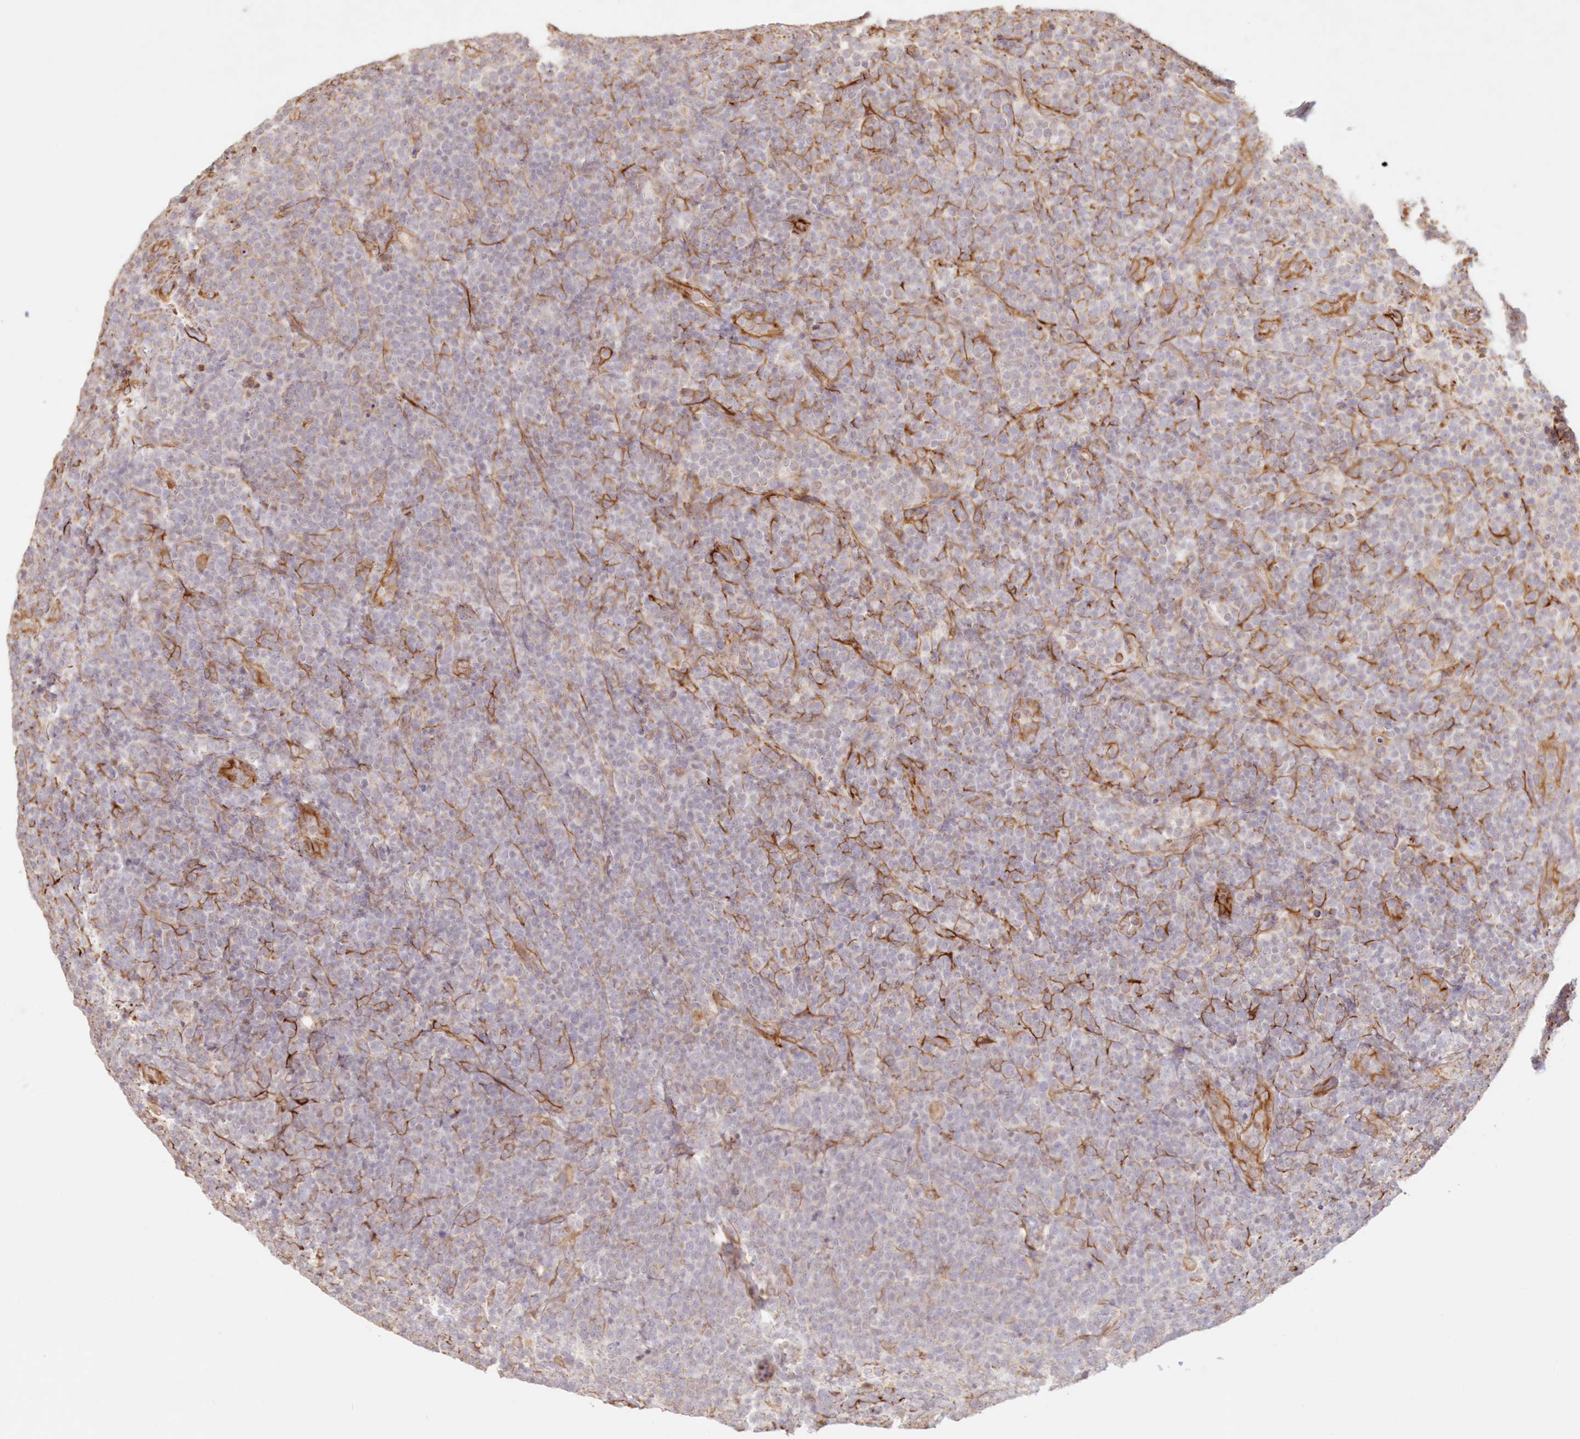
{"staining": {"intensity": "negative", "quantity": "none", "location": "none"}, "tissue": "lymphoma", "cell_type": "Tumor cells", "image_type": "cancer", "snomed": [{"axis": "morphology", "description": "Malignant lymphoma, non-Hodgkin's type, High grade"}, {"axis": "topography", "description": "Lymph node"}], "caption": "IHC photomicrograph of high-grade malignant lymphoma, non-Hodgkin's type stained for a protein (brown), which displays no positivity in tumor cells.", "gene": "DMRTB1", "patient": {"sex": "male", "age": 61}}